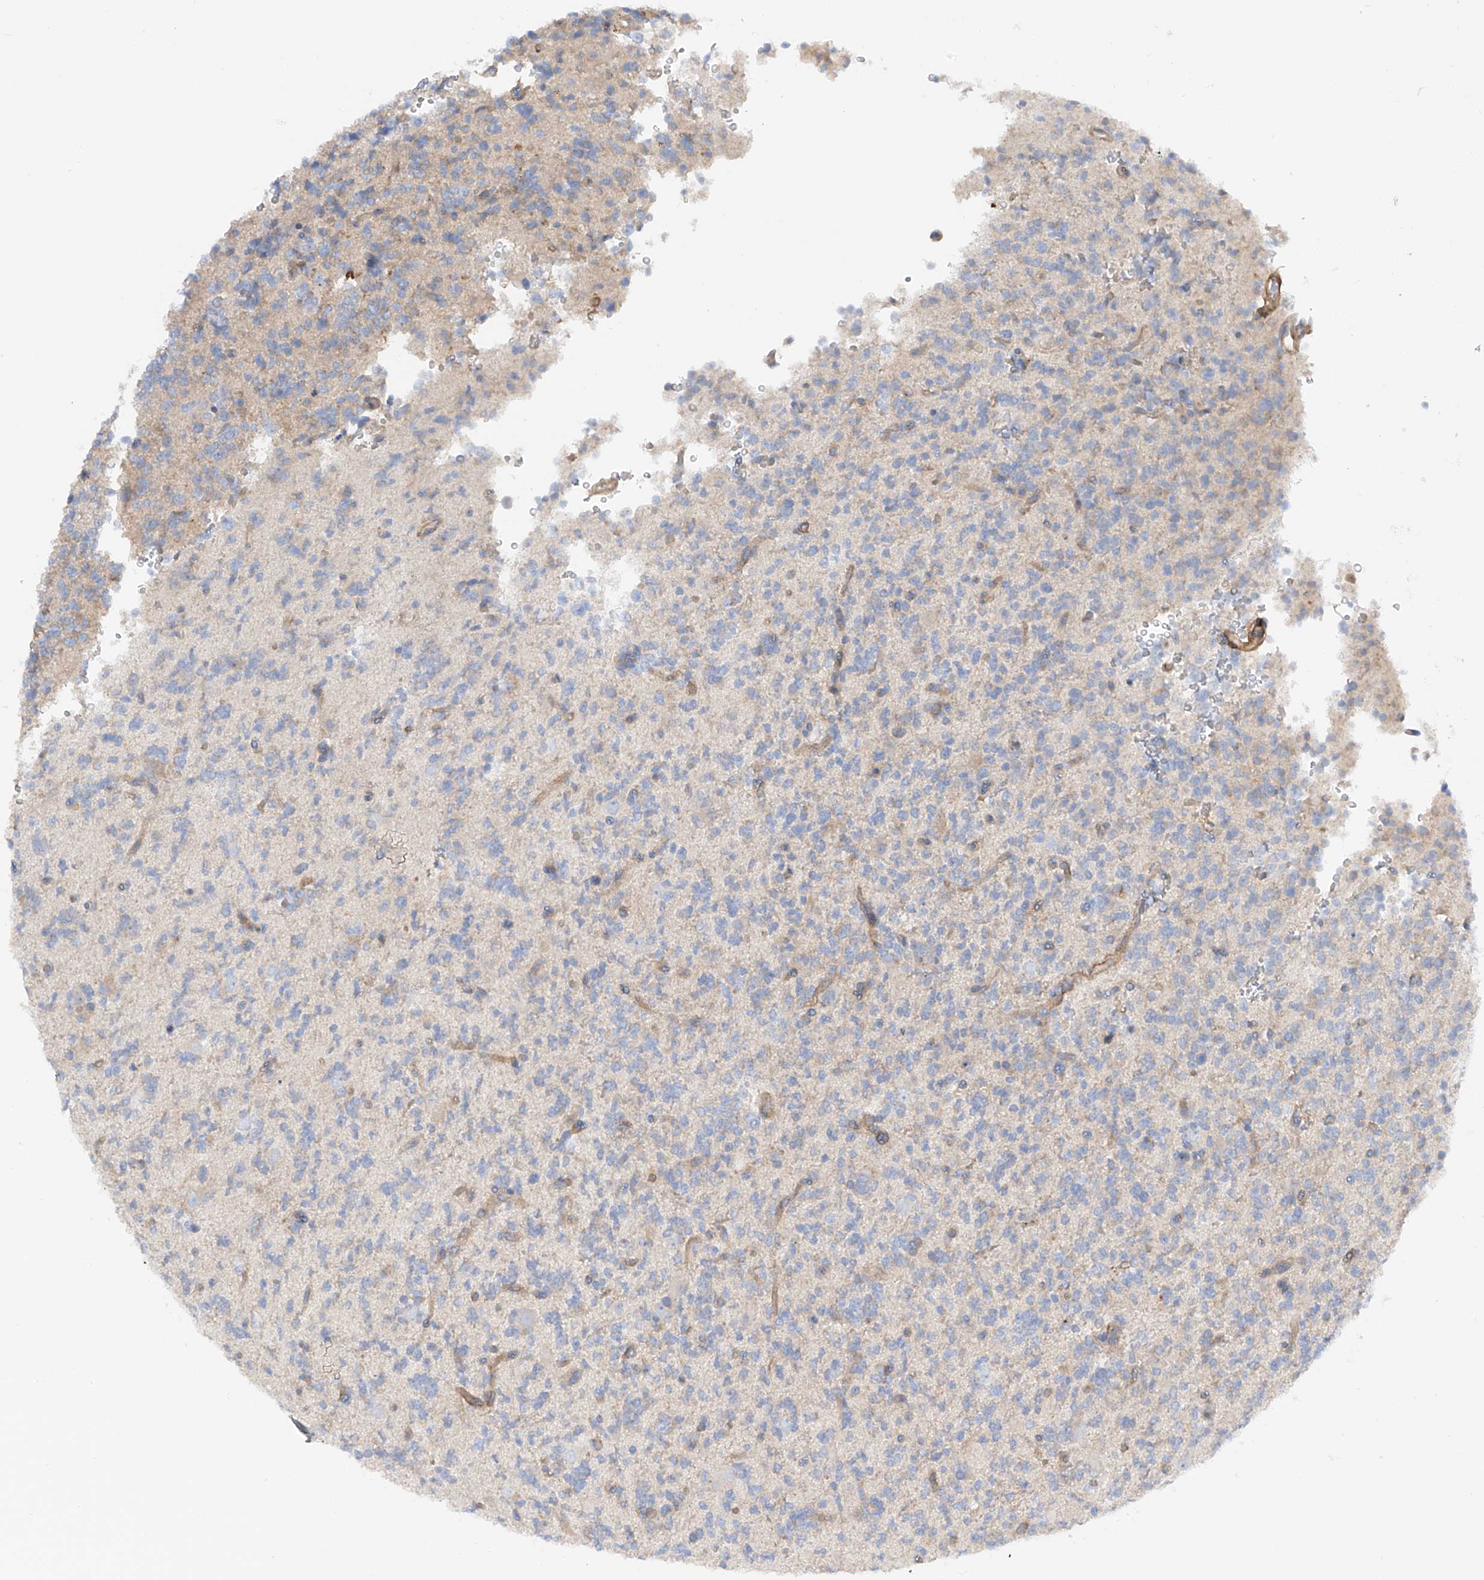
{"staining": {"intensity": "negative", "quantity": "none", "location": "none"}, "tissue": "glioma", "cell_type": "Tumor cells", "image_type": "cancer", "snomed": [{"axis": "morphology", "description": "Glioma, malignant, High grade"}, {"axis": "topography", "description": "Brain"}], "caption": "Immunohistochemical staining of human glioma displays no significant expression in tumor cells.", "gene": "LCA5", "patient": {"sex": "female", "age": 62}}